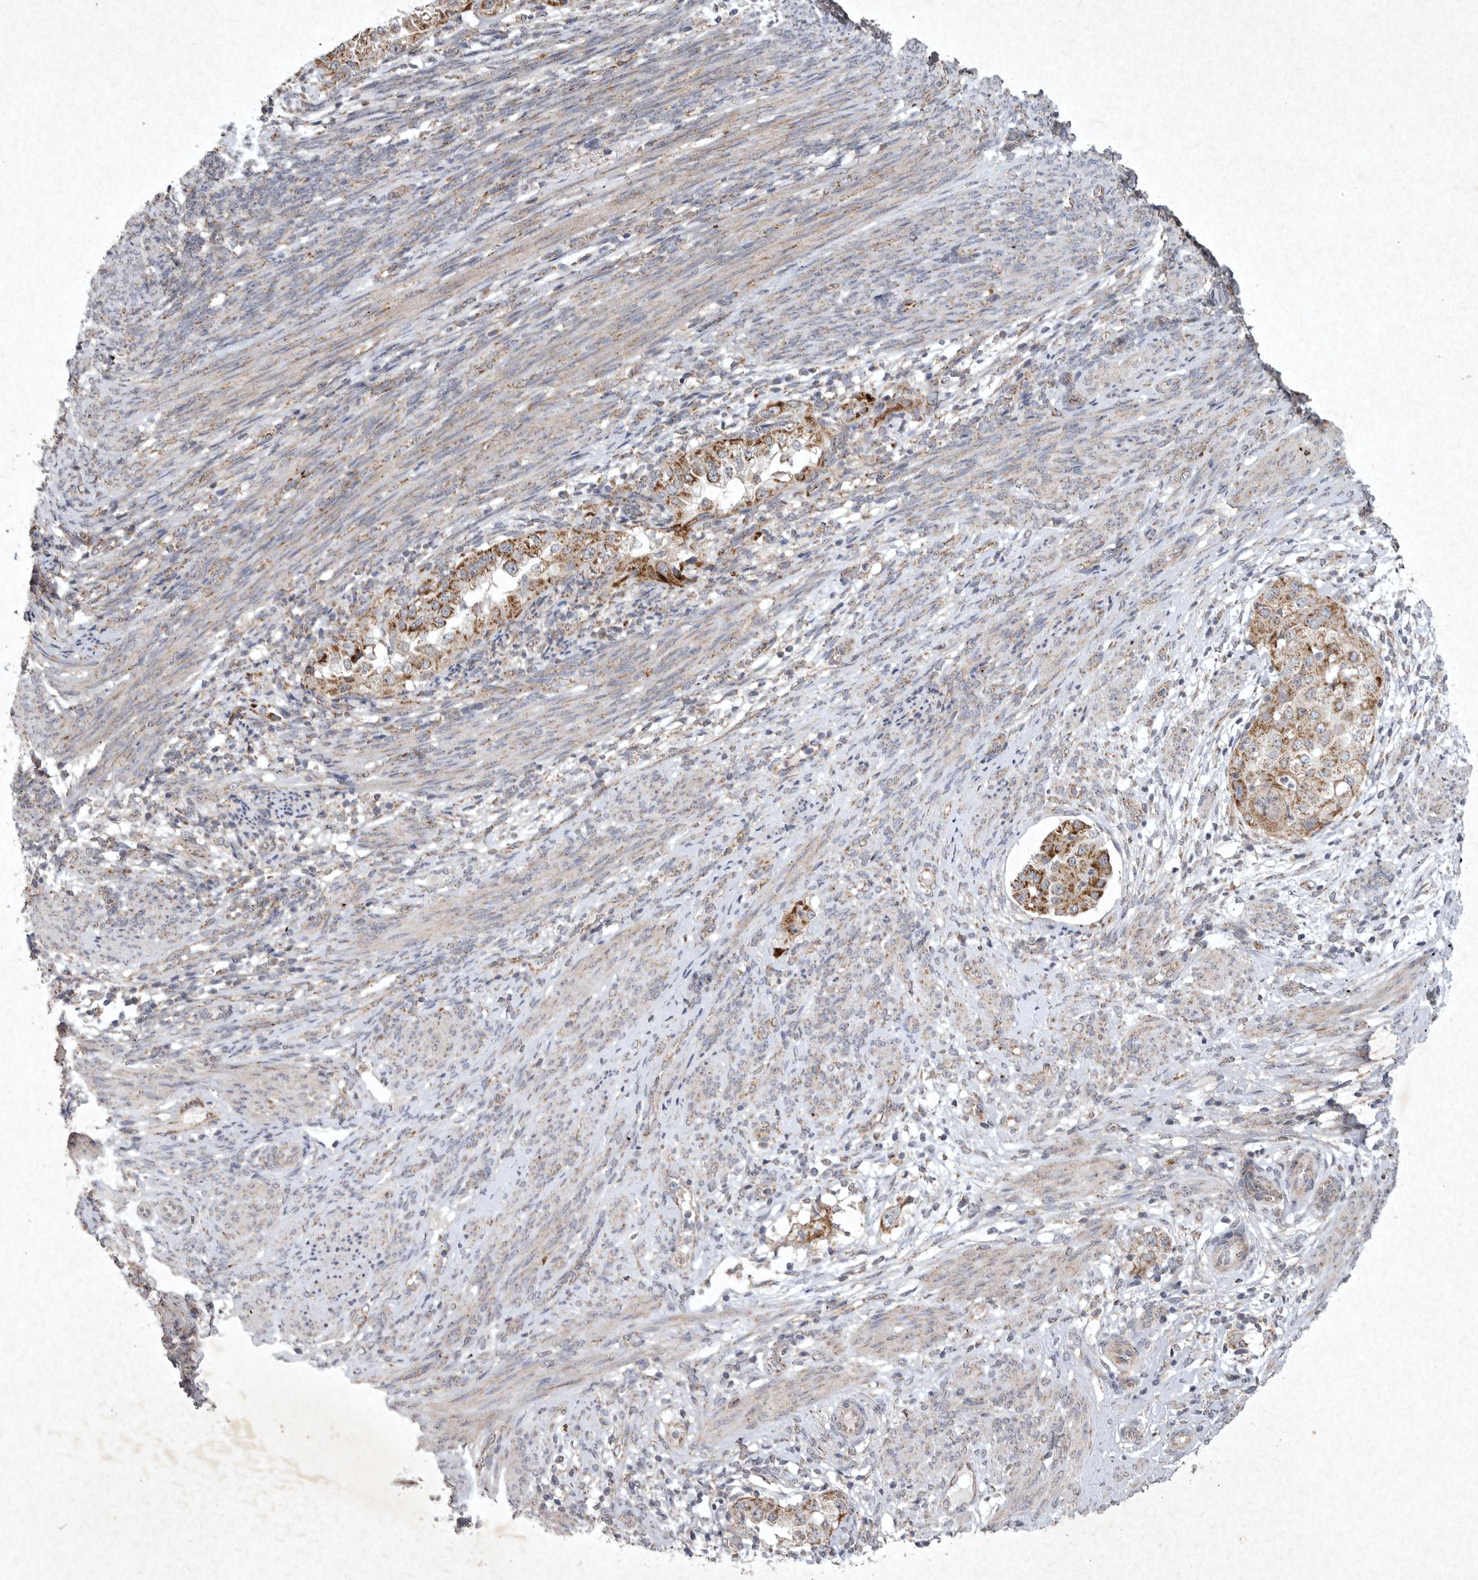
{"staining": {"intensity": "strong", "quantity": ">75%", "location": "cytoplasmic/membranous"}, "tissue": "endometrial cancer", "cell_type": "Tumor cells", "image_type": "cancer", "snomed": [{"axis": "morphology", "description": "Adenocarcinoma, NOS"}, {"axis": "topography", "description": "Endometrium"}], "caption": "Brown immunohistochemical staining in human endometrial adenocarcinoma exhibits strong cytoplasmic/membranous staining in approximately >75% of tumor cells.", "gene": "DDR1", "patient": {"sex": "female", "age": 85}}